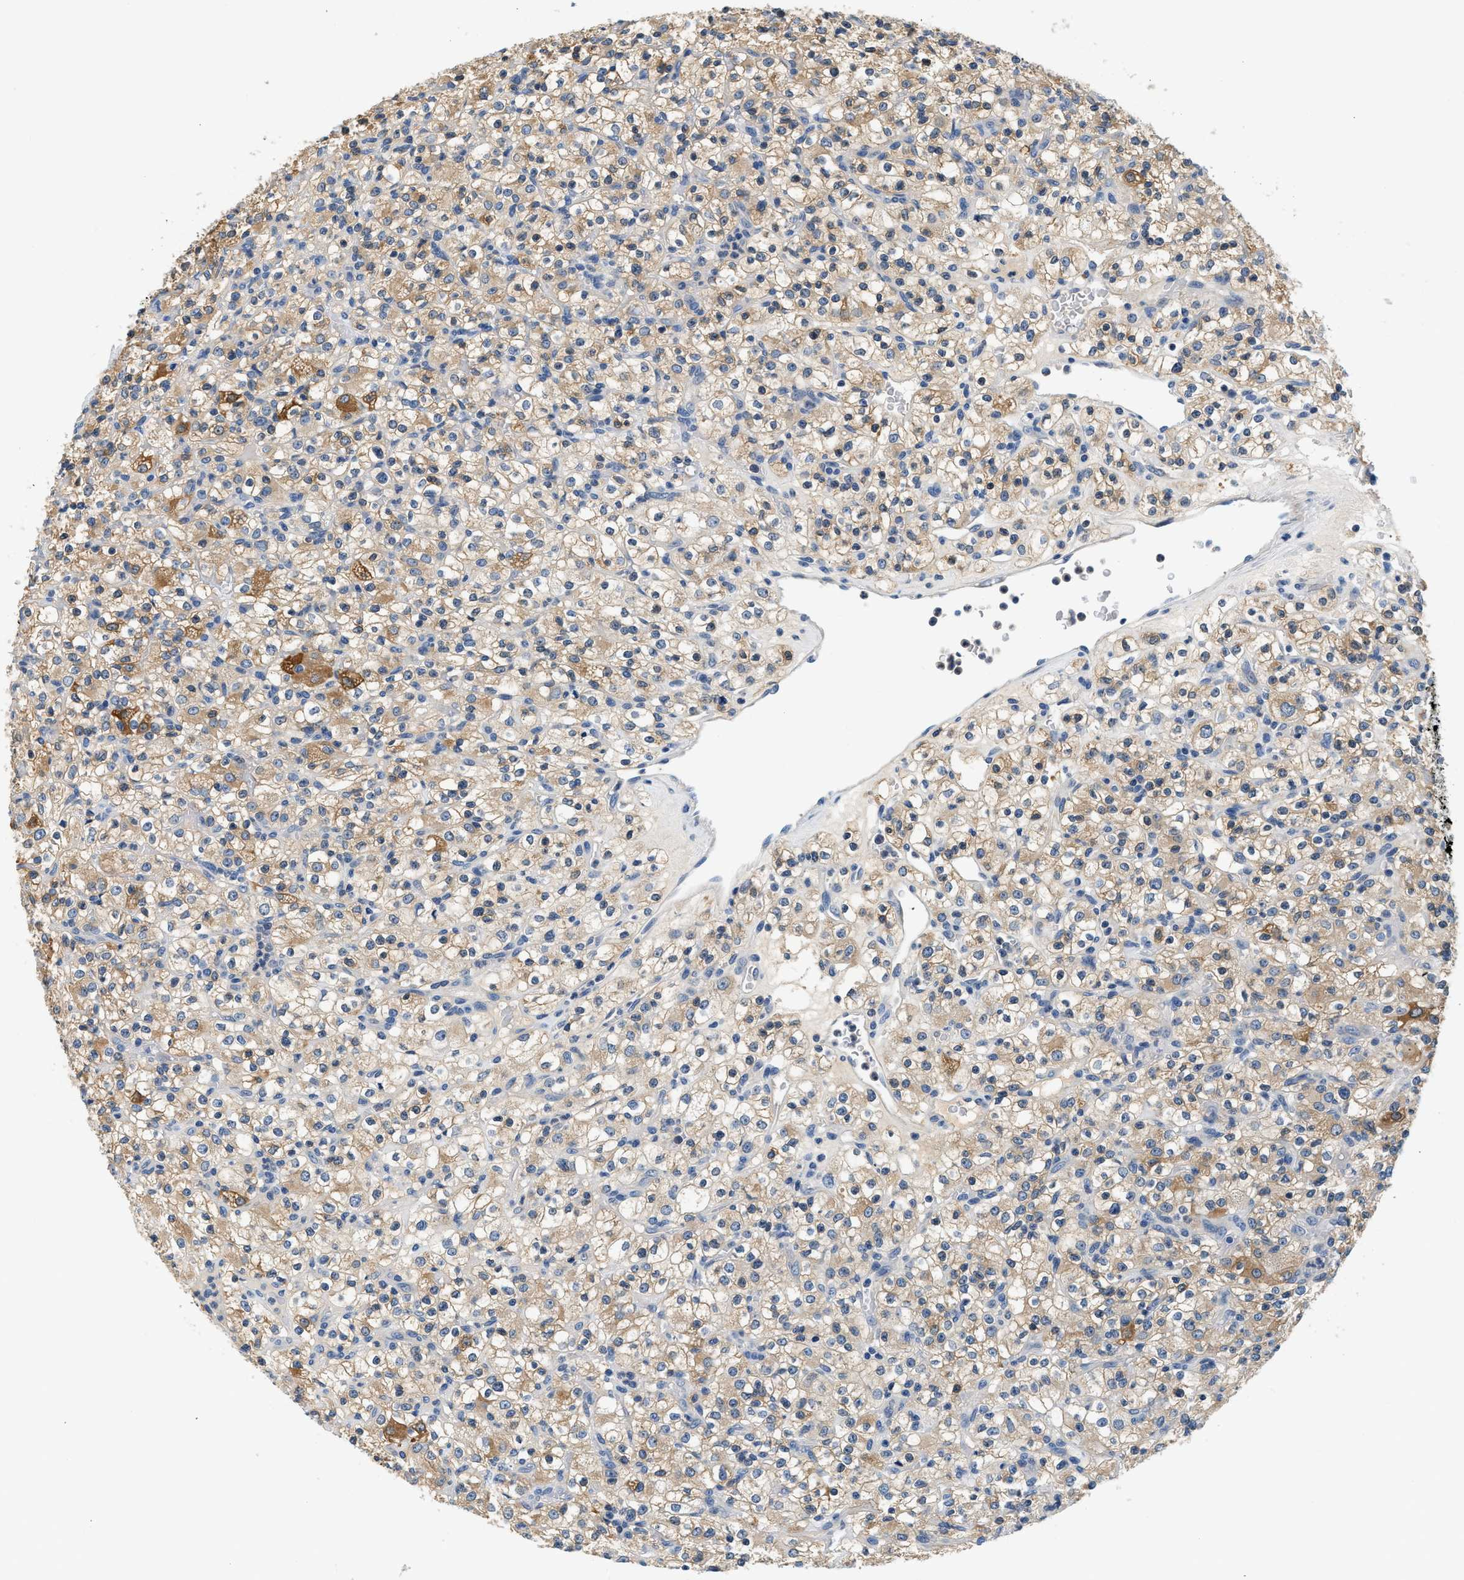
{"staining": {"intensity": "moderate", "quantity": ">75%", "location": "cytoplasmic/membranous"}, "tissue": "renal cancer", "cell_type": "Tumor cells", "image_type": "cancer", "snomed": [{"axis": "morphology", "description": "Normal tissue, NOS"}, {"axis": "morphology", "description": "Adenocarcinoma, NOS"}, {"axis": "topography", "description": "Kidney"}], "caption": "The histopathology image reveals staining of renal adenocarcinoma, revealing moderate cytoplasmic/membranous protein expression (brown color) within tumor cells.", "gene": "SLC35E1", "patient": {"sex": "female", "age": 72}}